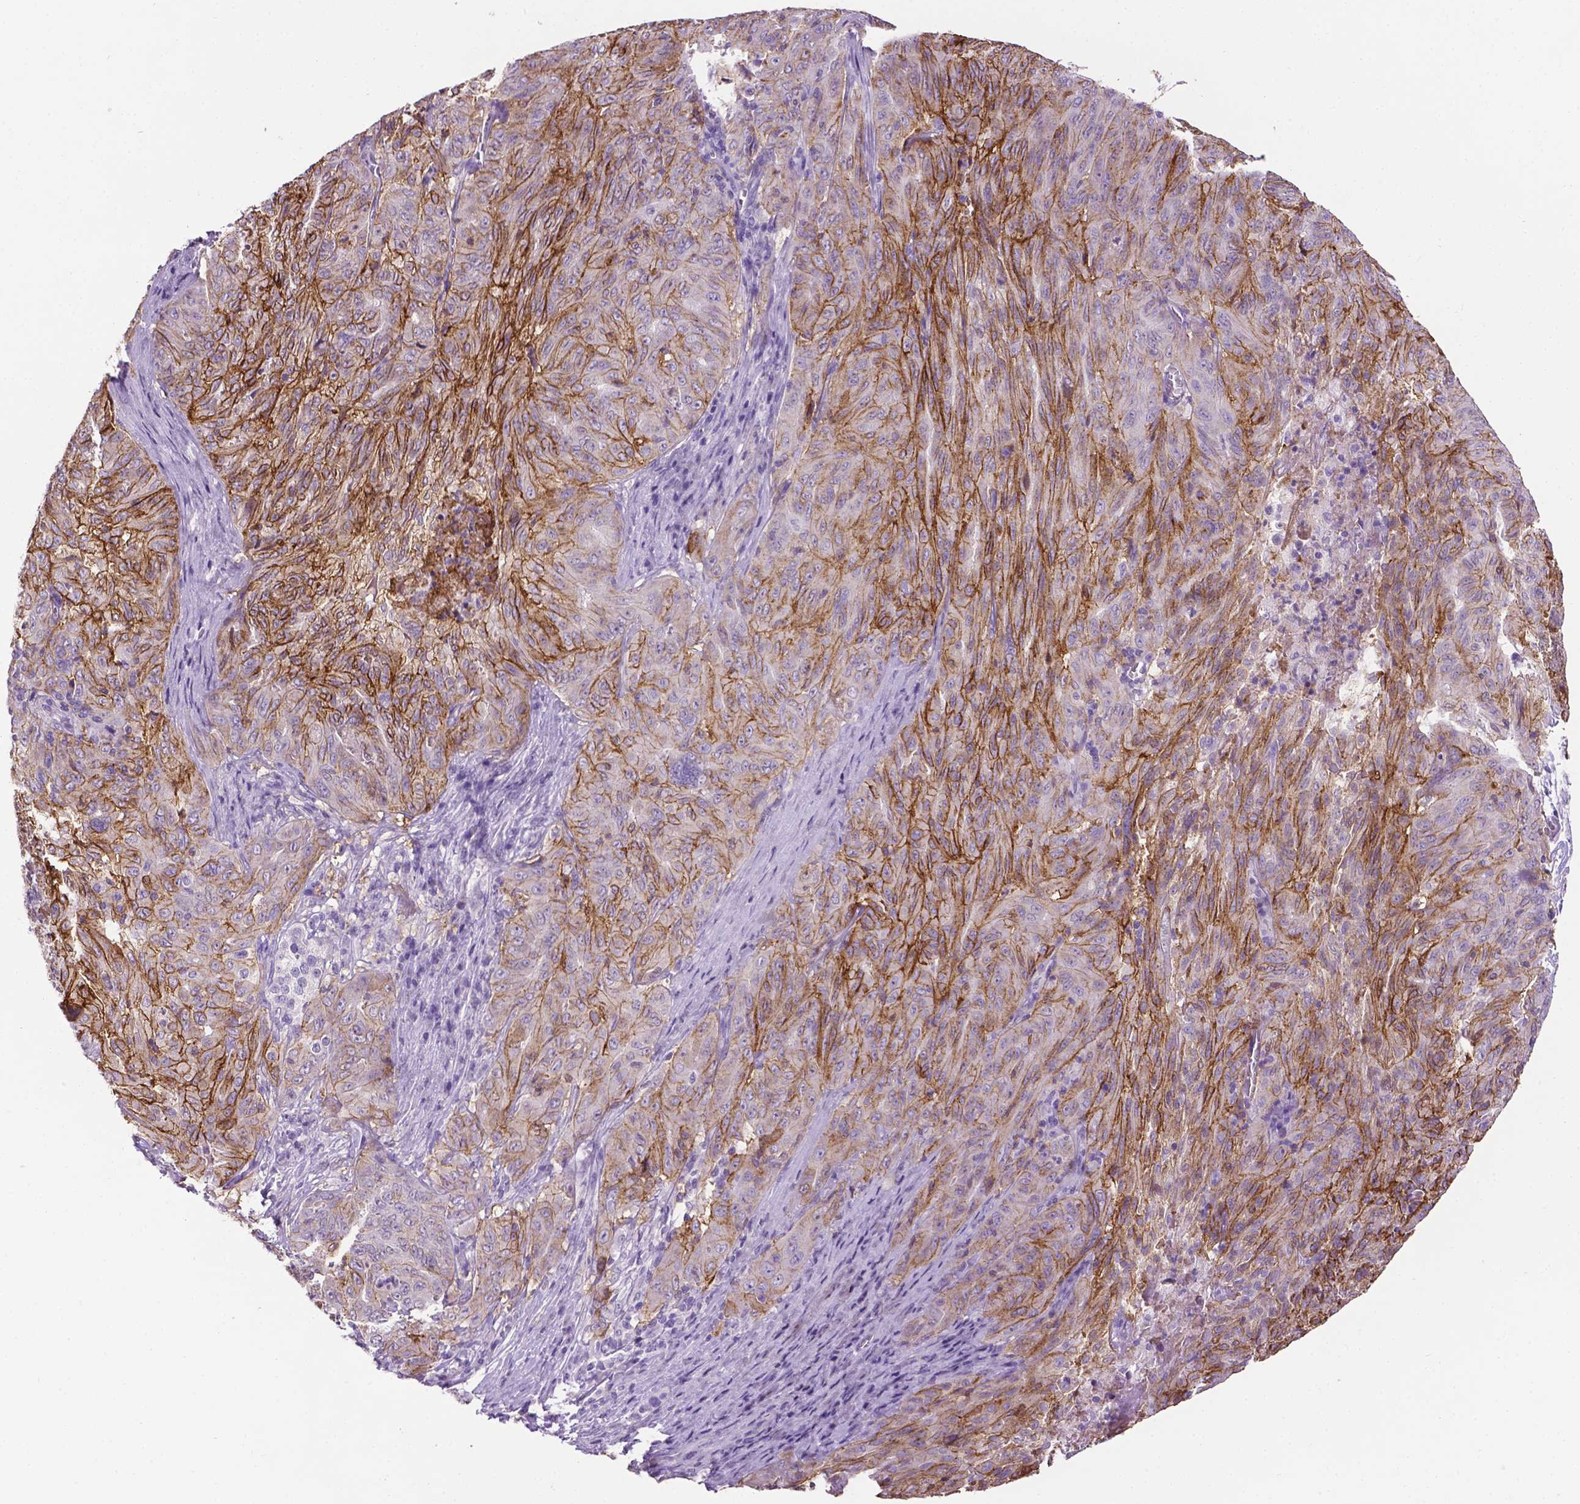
{"staining": {"intensity": "moderate", "quantity": "25%-75%", "location": "cytoplasmic/membranous"}, "tissue": "pancreatic cancer", "cell_type": "Tumor cells", "image_type": "cancer", "snomed": [{"axis": "morphology", "description": "Adenocarcinoma, NOS"}, {"axis": "topography", "description": "Pancreas"}], "caption": "Brown immunohistochemical staining in adenocarcinoma (pancreatic) shows moderate cytoplasmic/membranous positivity in approximately 25%-75% of tumor cells. The protein is stained brown, and the nuclei are stained in blue (DAB IHC with brightfield microscopy, high magnification).", "gene": "TACSTD2", "patient": {"sex": "male", "age": 63}}